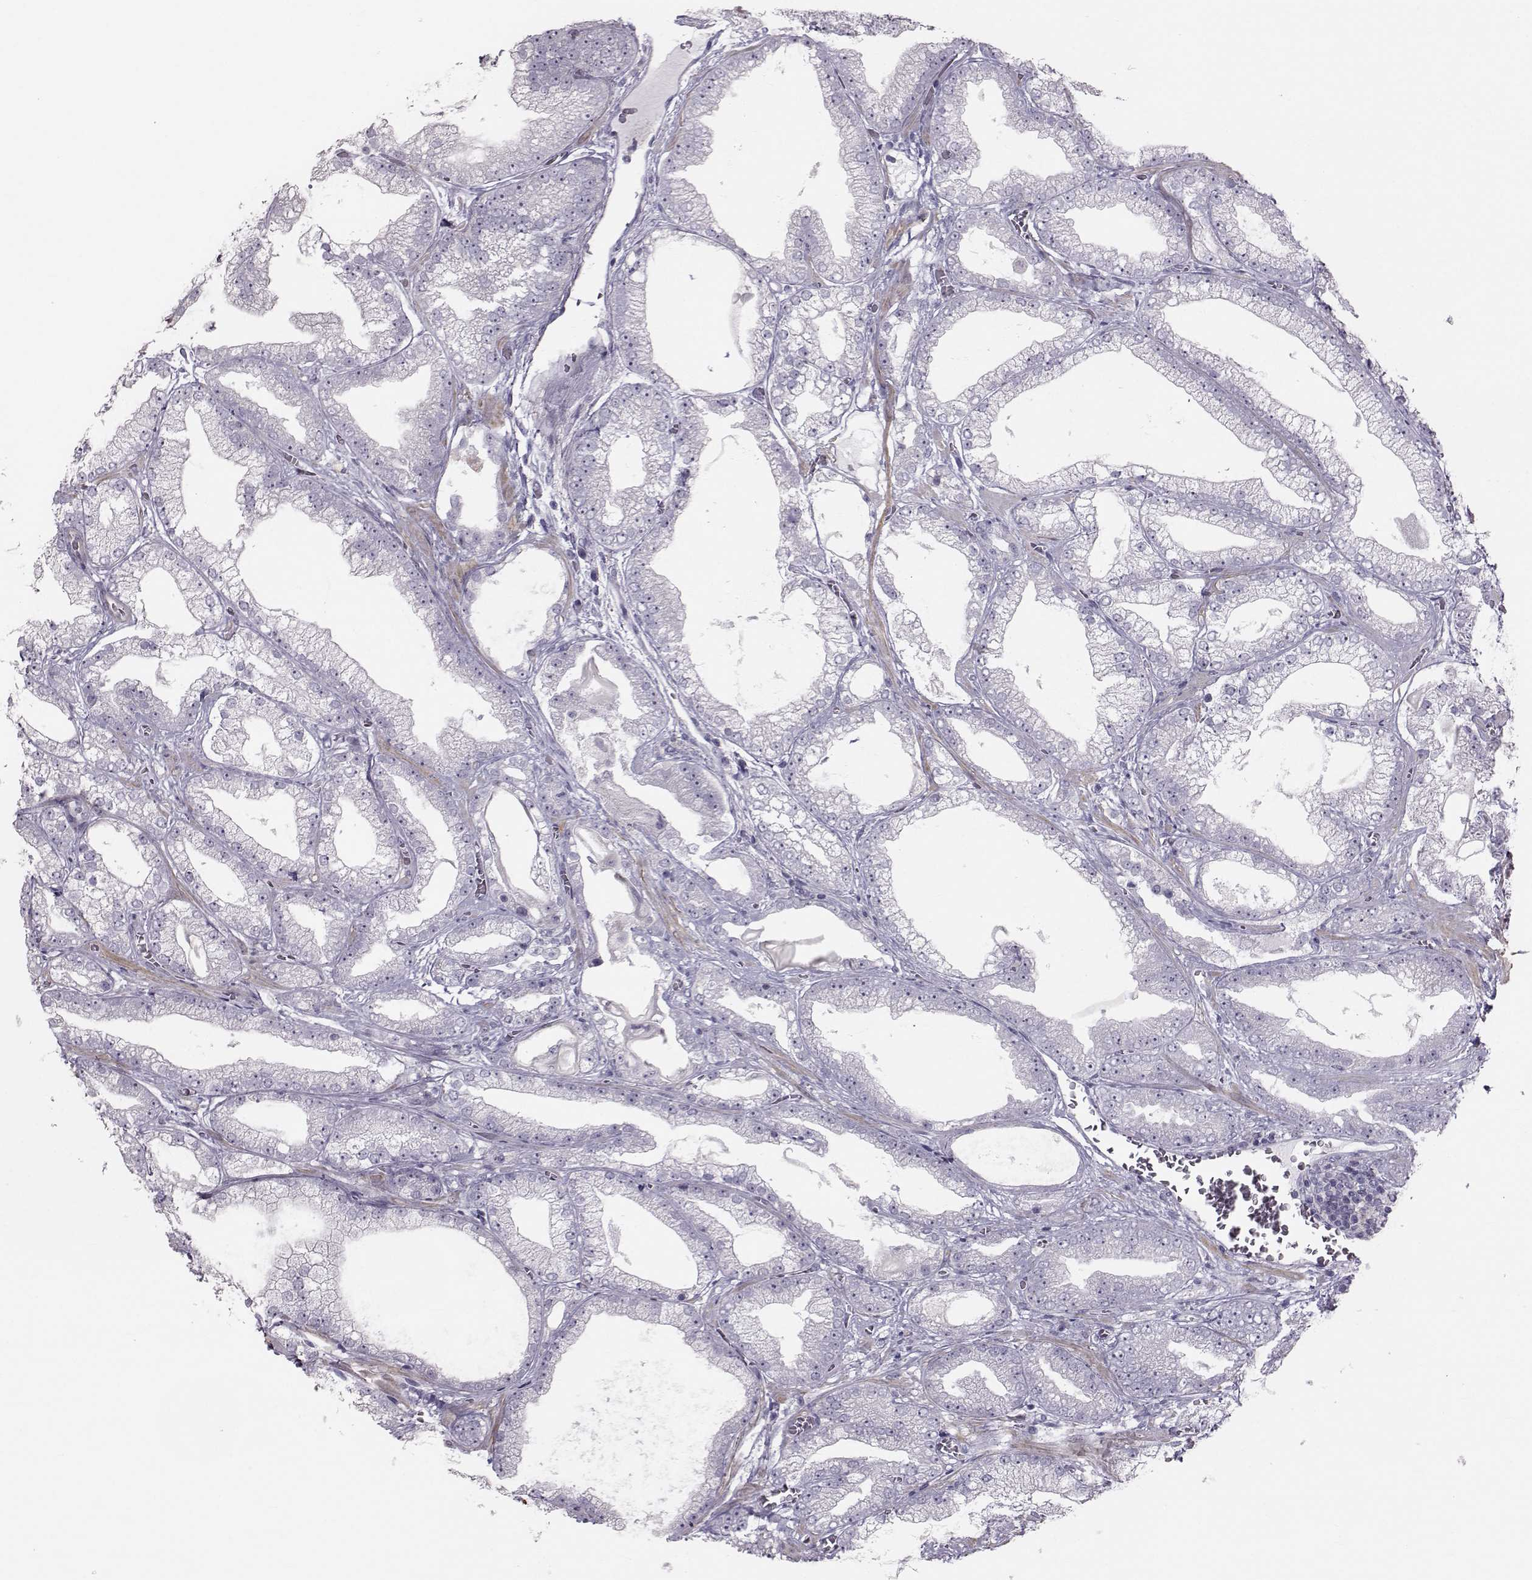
{"staining": {"intensity": "negative", "quantity": "none", "location": "none"}, "tissue": "prostate cancer", "cell_type": "Tumor cells", "image_type": "cancer", "snomed": [{"axis": "morphology", "description": "Adenocarcinoma, Low grade"}, {"axis": "topography", "description": "Prostate"}], "caption": "Protein analysis of prostate cancer (low-grade adenocarcinoma) reveals no significant positivity in tumor cells.", "gene": "GARIN3", "patient": {"sex": "male", "age": 57}}